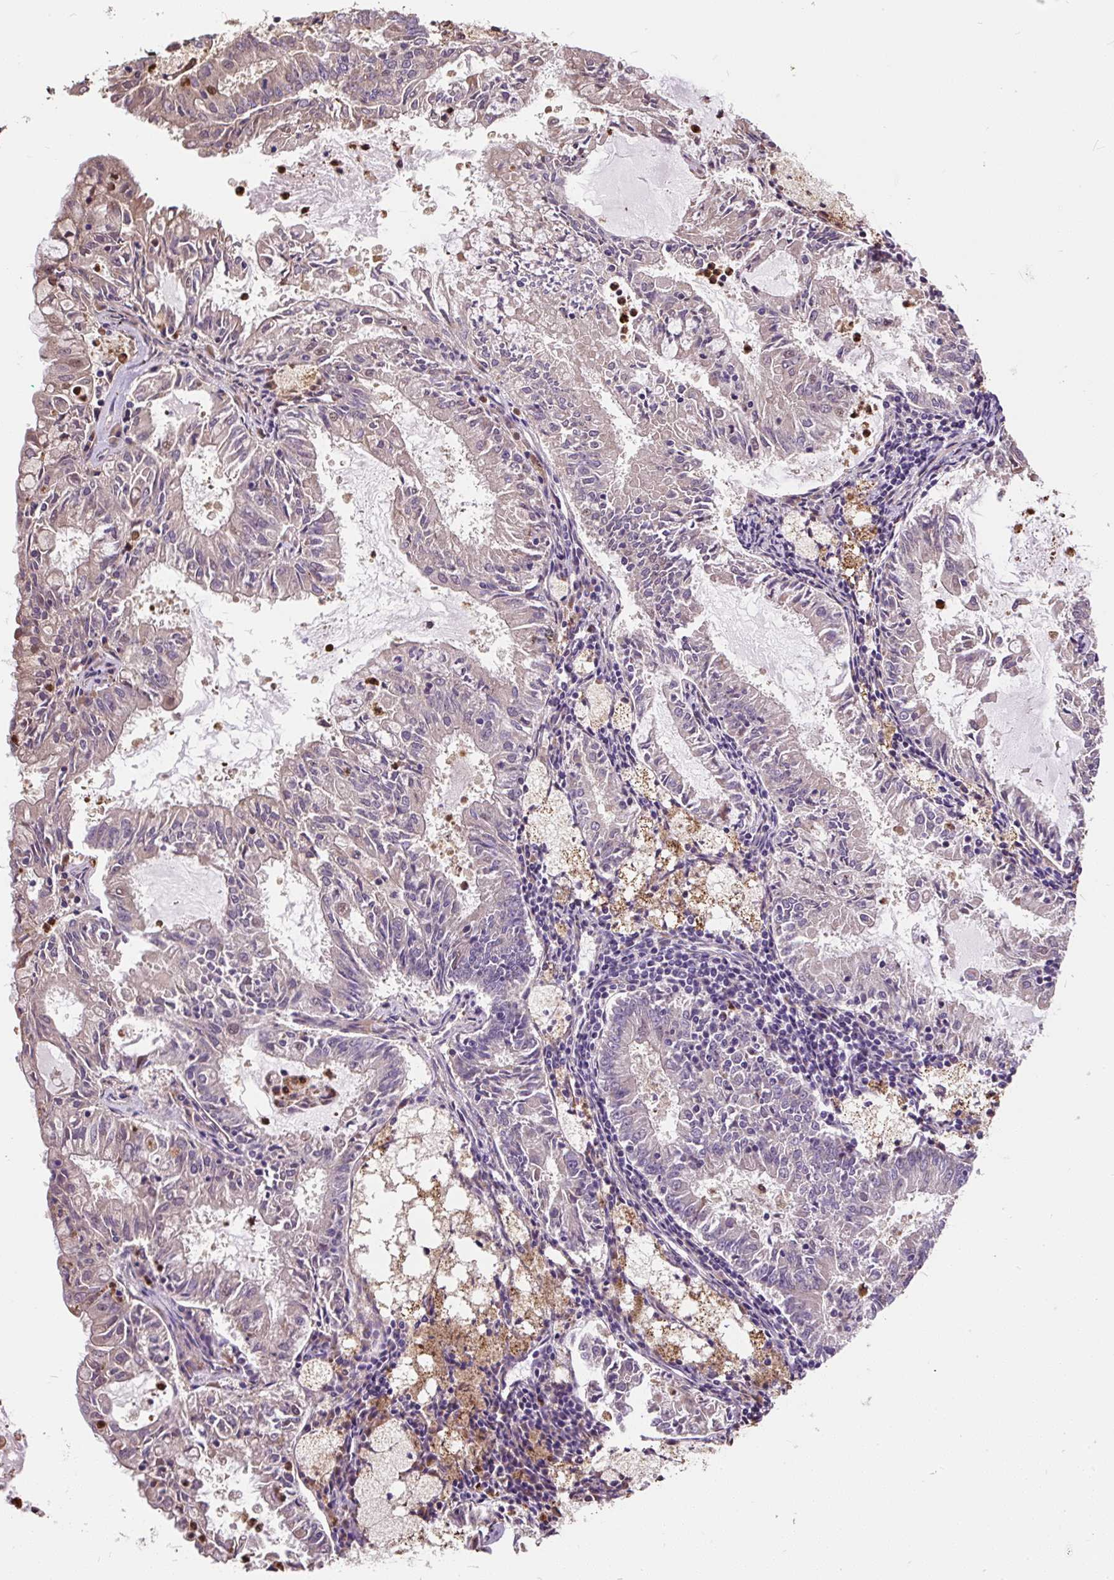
{"staining": {"intensity": "negative", "quantity": "none", "location": "none"}, "tissue": "endometrial cancer", "cell_type": "Tumor cells", "image_type": "cancer", "snomed": [{"axis": "morphology", "description": "Adenocarcinoma, NOS"}, {"axis": "topography", "description": "Endometrium"}], "caption": "An image of human endometrial cancer is negative for staining in tumor cells.", "gene": "PUS7L", "patient": {"sex": "female", "age": 57}}